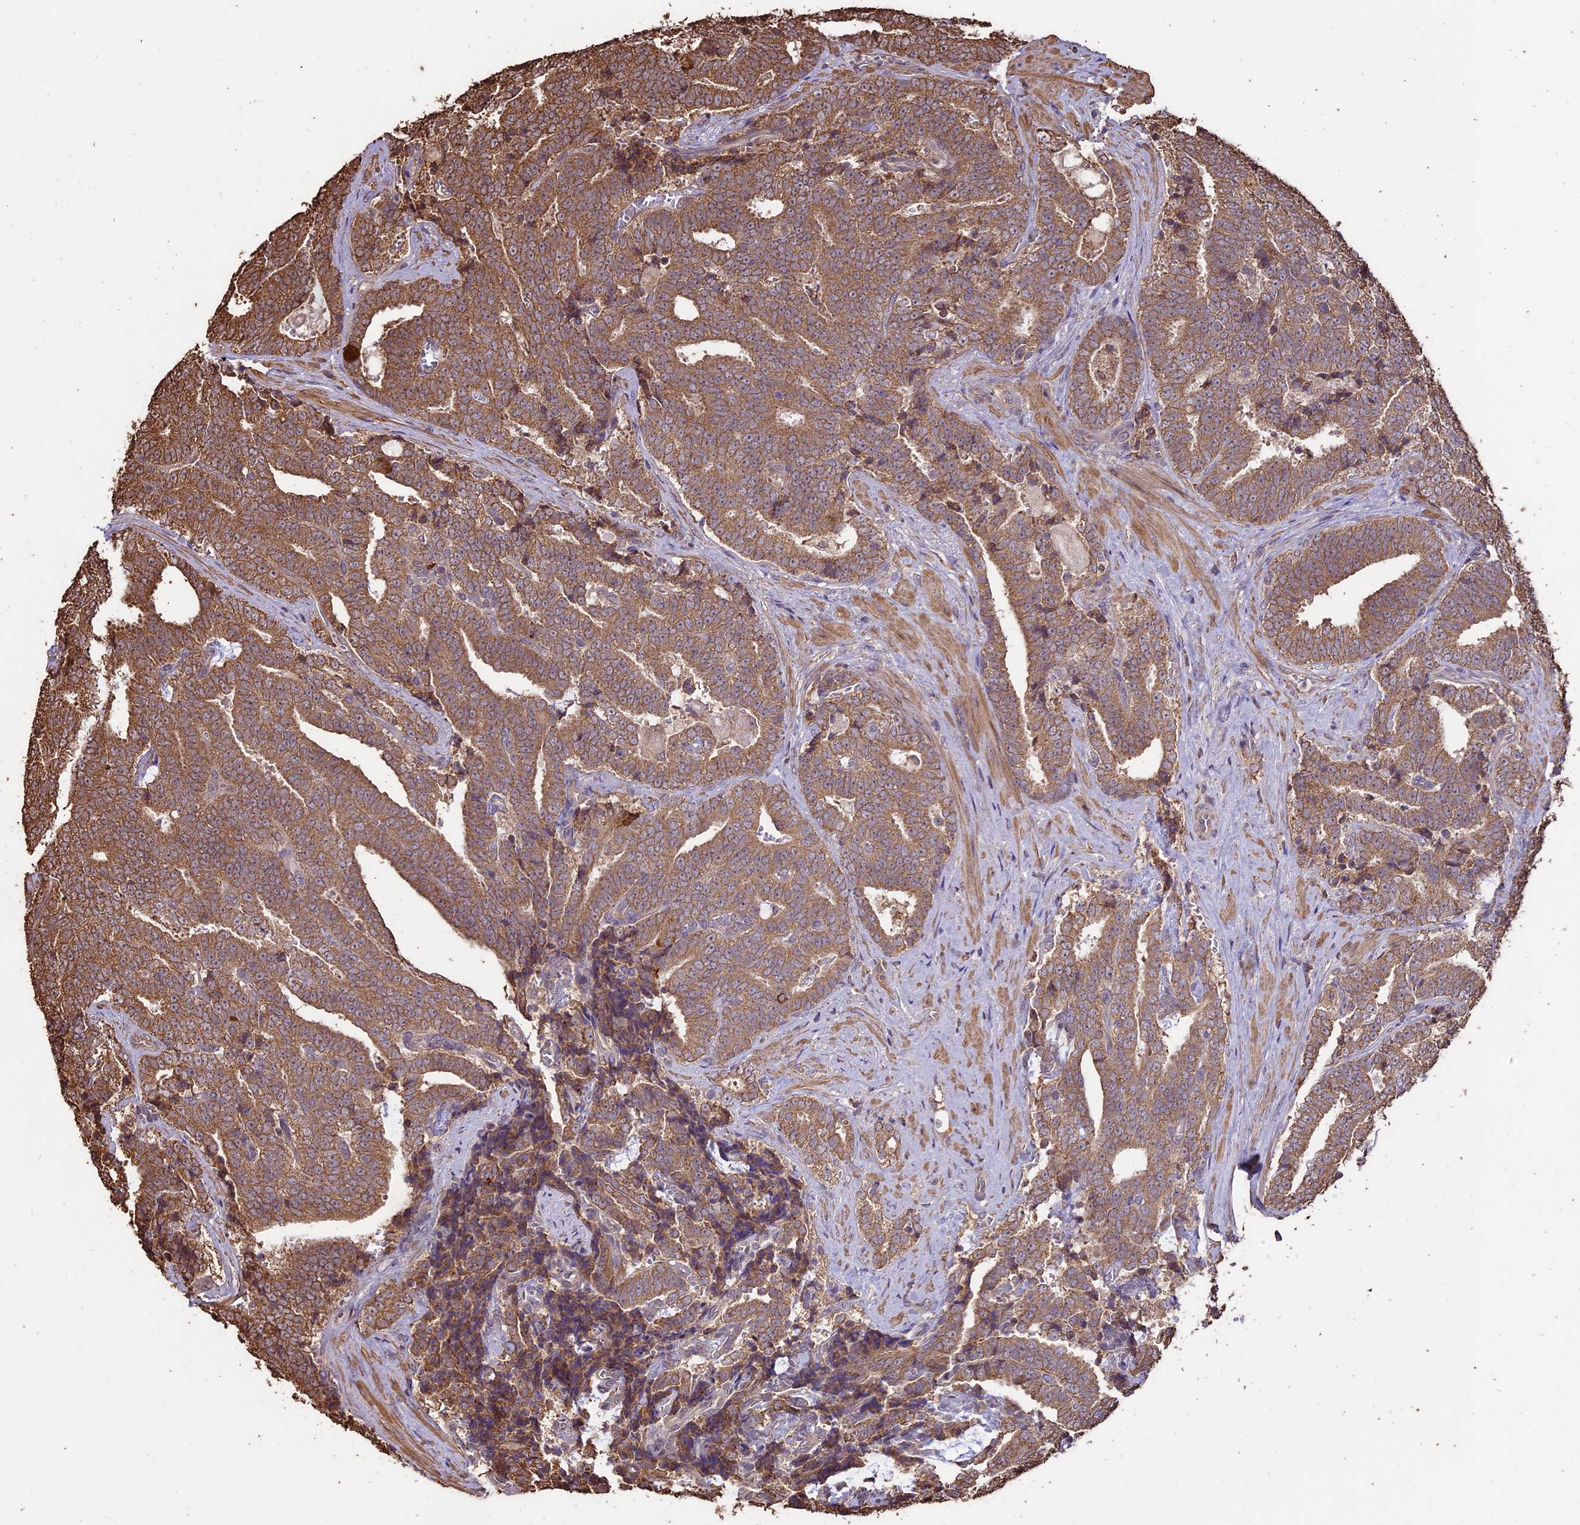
{"staining": {"intensity": "moderate", "quantity": ">75%", "location": "cytoplasmic/membranous"}, "tissue": "prostate cancer", "cell_type": "Tumor cells", "image_type": "cancer", "snomed": [{"axis": "morphology", "description": "Adenocarcinoma, High grade"}, {"axis": "topography", "description": "Prostate and seminal vesicle, NOS"}], "caption": "Prostate cancer (high-grade adenocarcinoma) stained with DAB (3,3'-diaminobenzidine) IHC displays medium levels of moderate cytoplasmic/membranous staining in about >75% of tumor cells.", "gene": "PGPEP1L", "patient": {"sex": "male", "age": 67}}